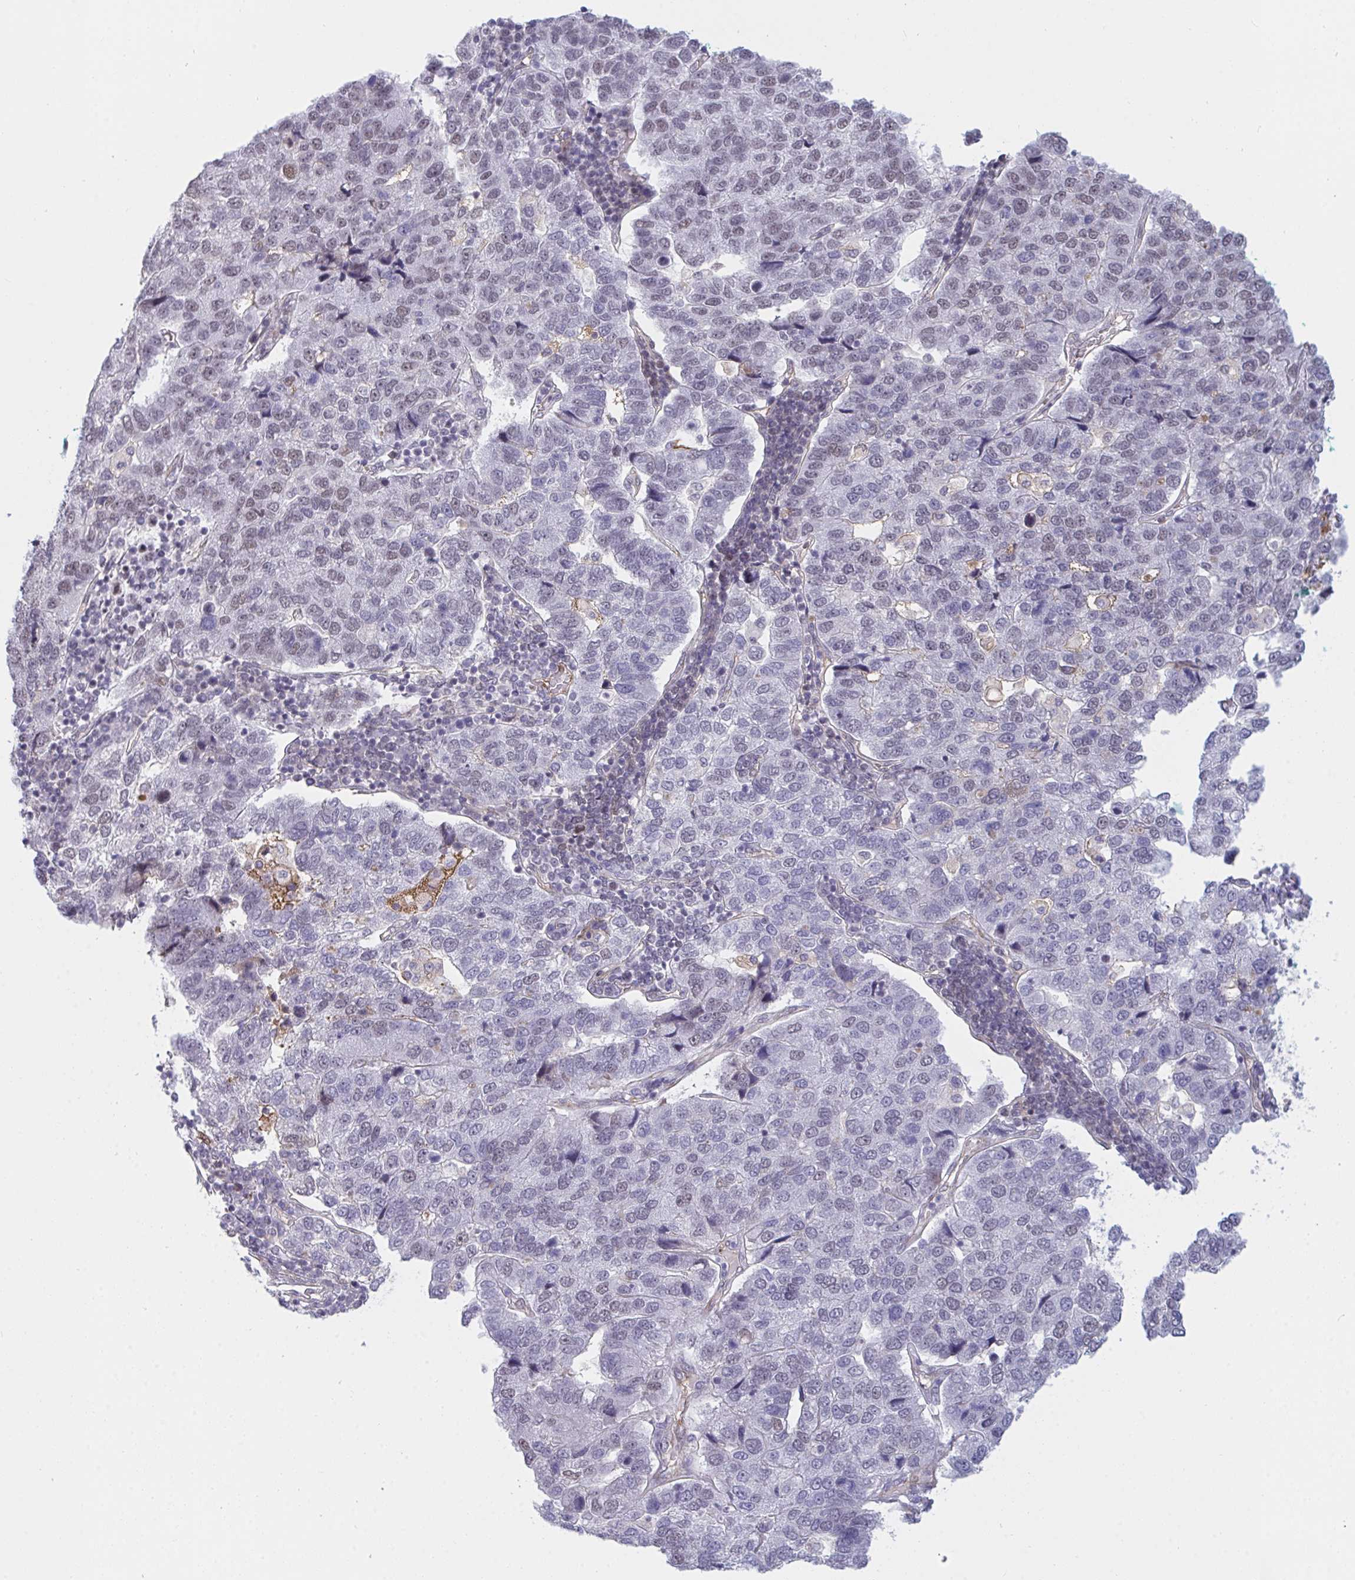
{"staining": {"intensity": "weak", "quantity": "<25%", "location": "nuclear"}, "tissue": "pancreatic cancer", "cell_type": "Tumor cells", "image_type": "cancer", "snomed": [{"axis": "morphology", "description": "Adenocarcinoma, NOS"}, {"axis": "topography", "description": "Pancreas"}], "caption": "Protein analysis of pancreatic adenocarcinoma exhibits no significant expression in tumor cells.", "gene": "DSCAML1", "patient": {"sex": "female", "age": 61}}